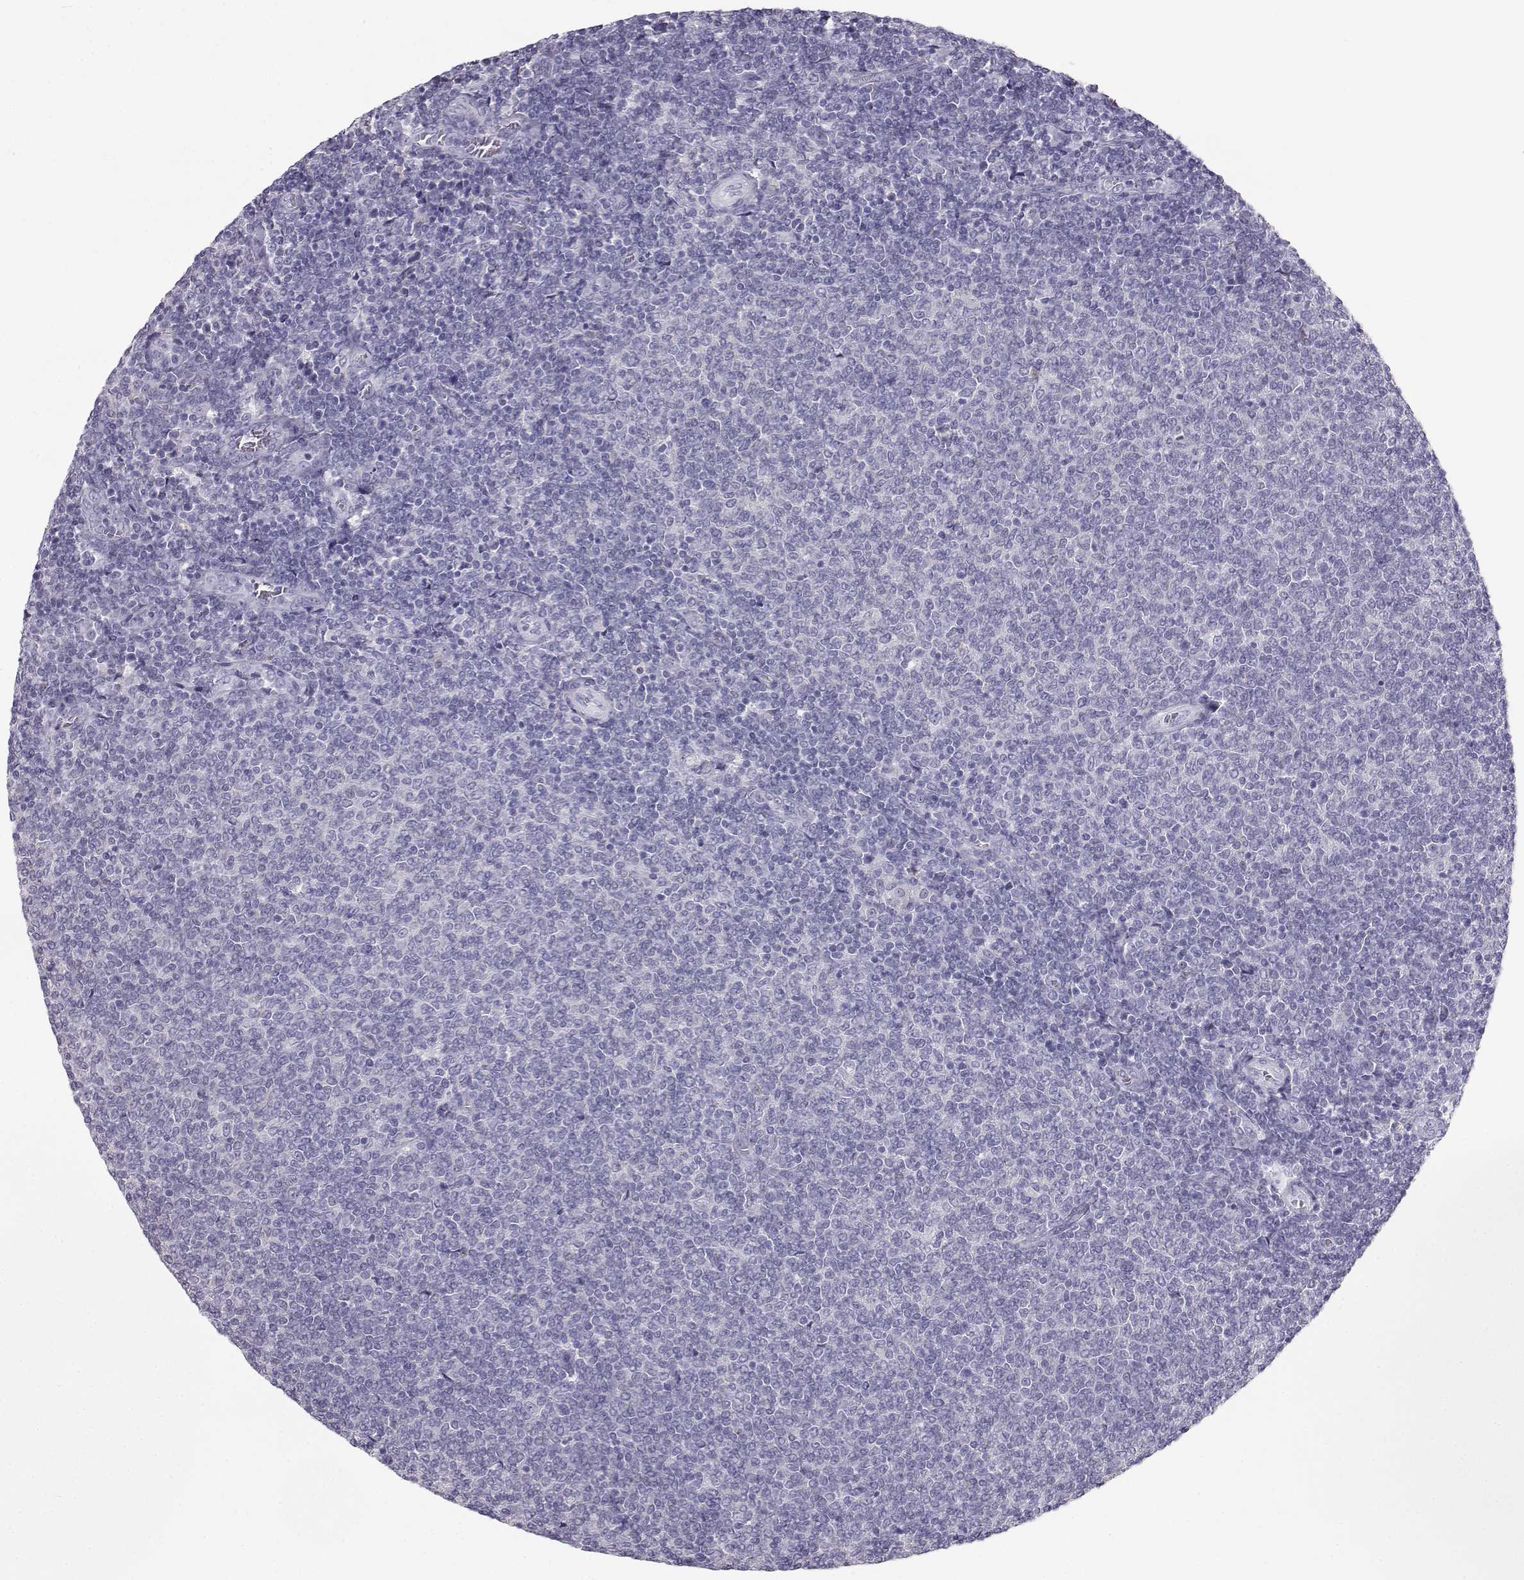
{"staining": {"intensity": "negative", "quantity": "none", "location": "none"}, "tissue": "lymphoma", "cell_type": "Tumor cells", "image_type": "cancer", "snomed": [{"axis": "morphology", "description": "Malignant lymphoma, non-Hodgkin's type, Low grade"}, {"axis": "topography", "description": "Lymph node"}], "caption": "IHC micrograph of neoplastic tissue: human lymphoma stained with DAB shows no significant protein positivity in tumor cells.", "gene": "ITLN2", "patient": {"sex": "male", "age": 52}}